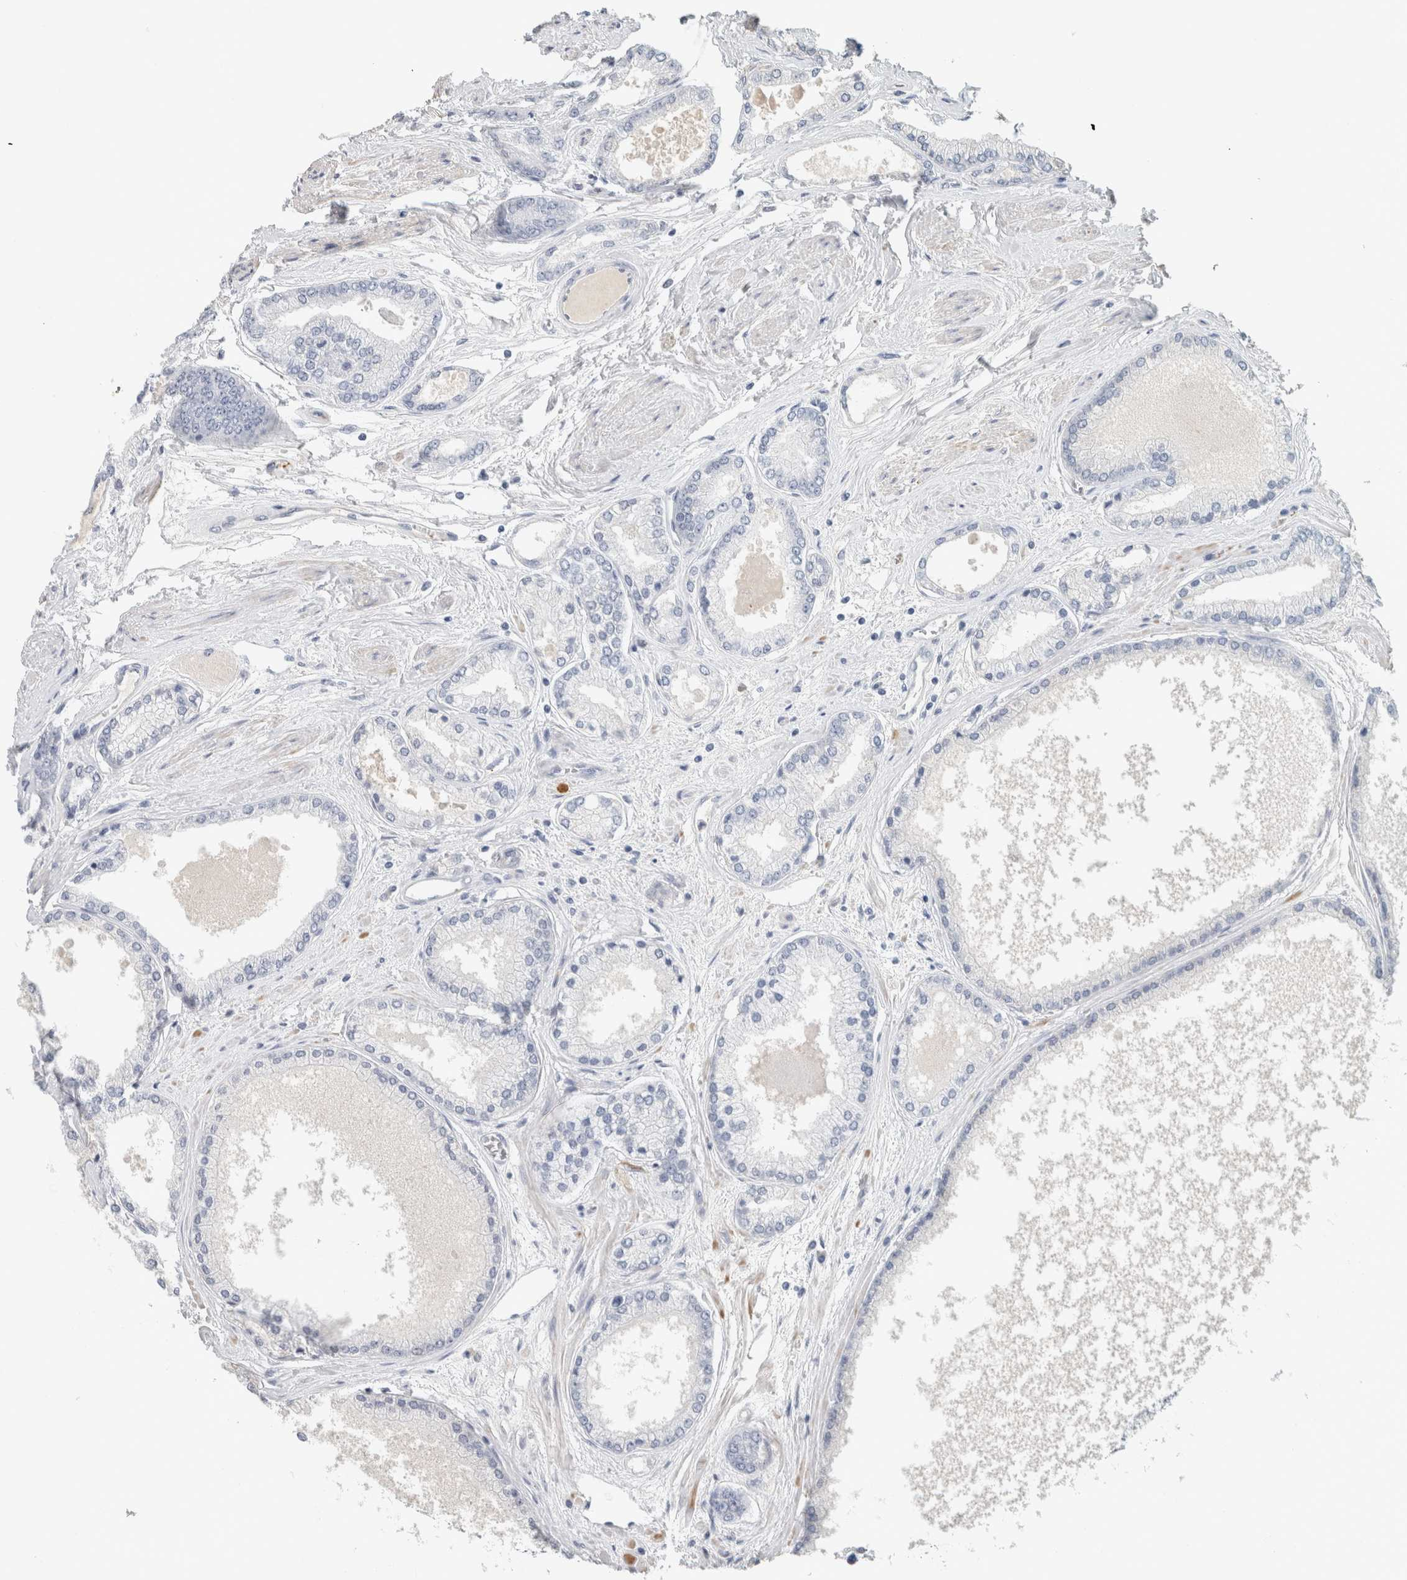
{"staining": {"intensity": "negative", "quantity": "none", "location": "none"}, "tissue": "prostate cancer", "cell_type": "Tumor cells", "image_type": "cancer", "snomed": [{"axis": "morphology", "description": "Adenocarcinoma, High grade"}, {"axis": "topography", "description": "Prostate"}], "caption": "This photomicrograph is of prostate cancer (adenocarcinoma (high-grade)) stained with immunohistochemistry to label a protein in brown with the nuclei are counter-stained blue. There is no staining in tumor cells.", "gene": "CD36", "patient": {"sex": "male", "age": 59}}